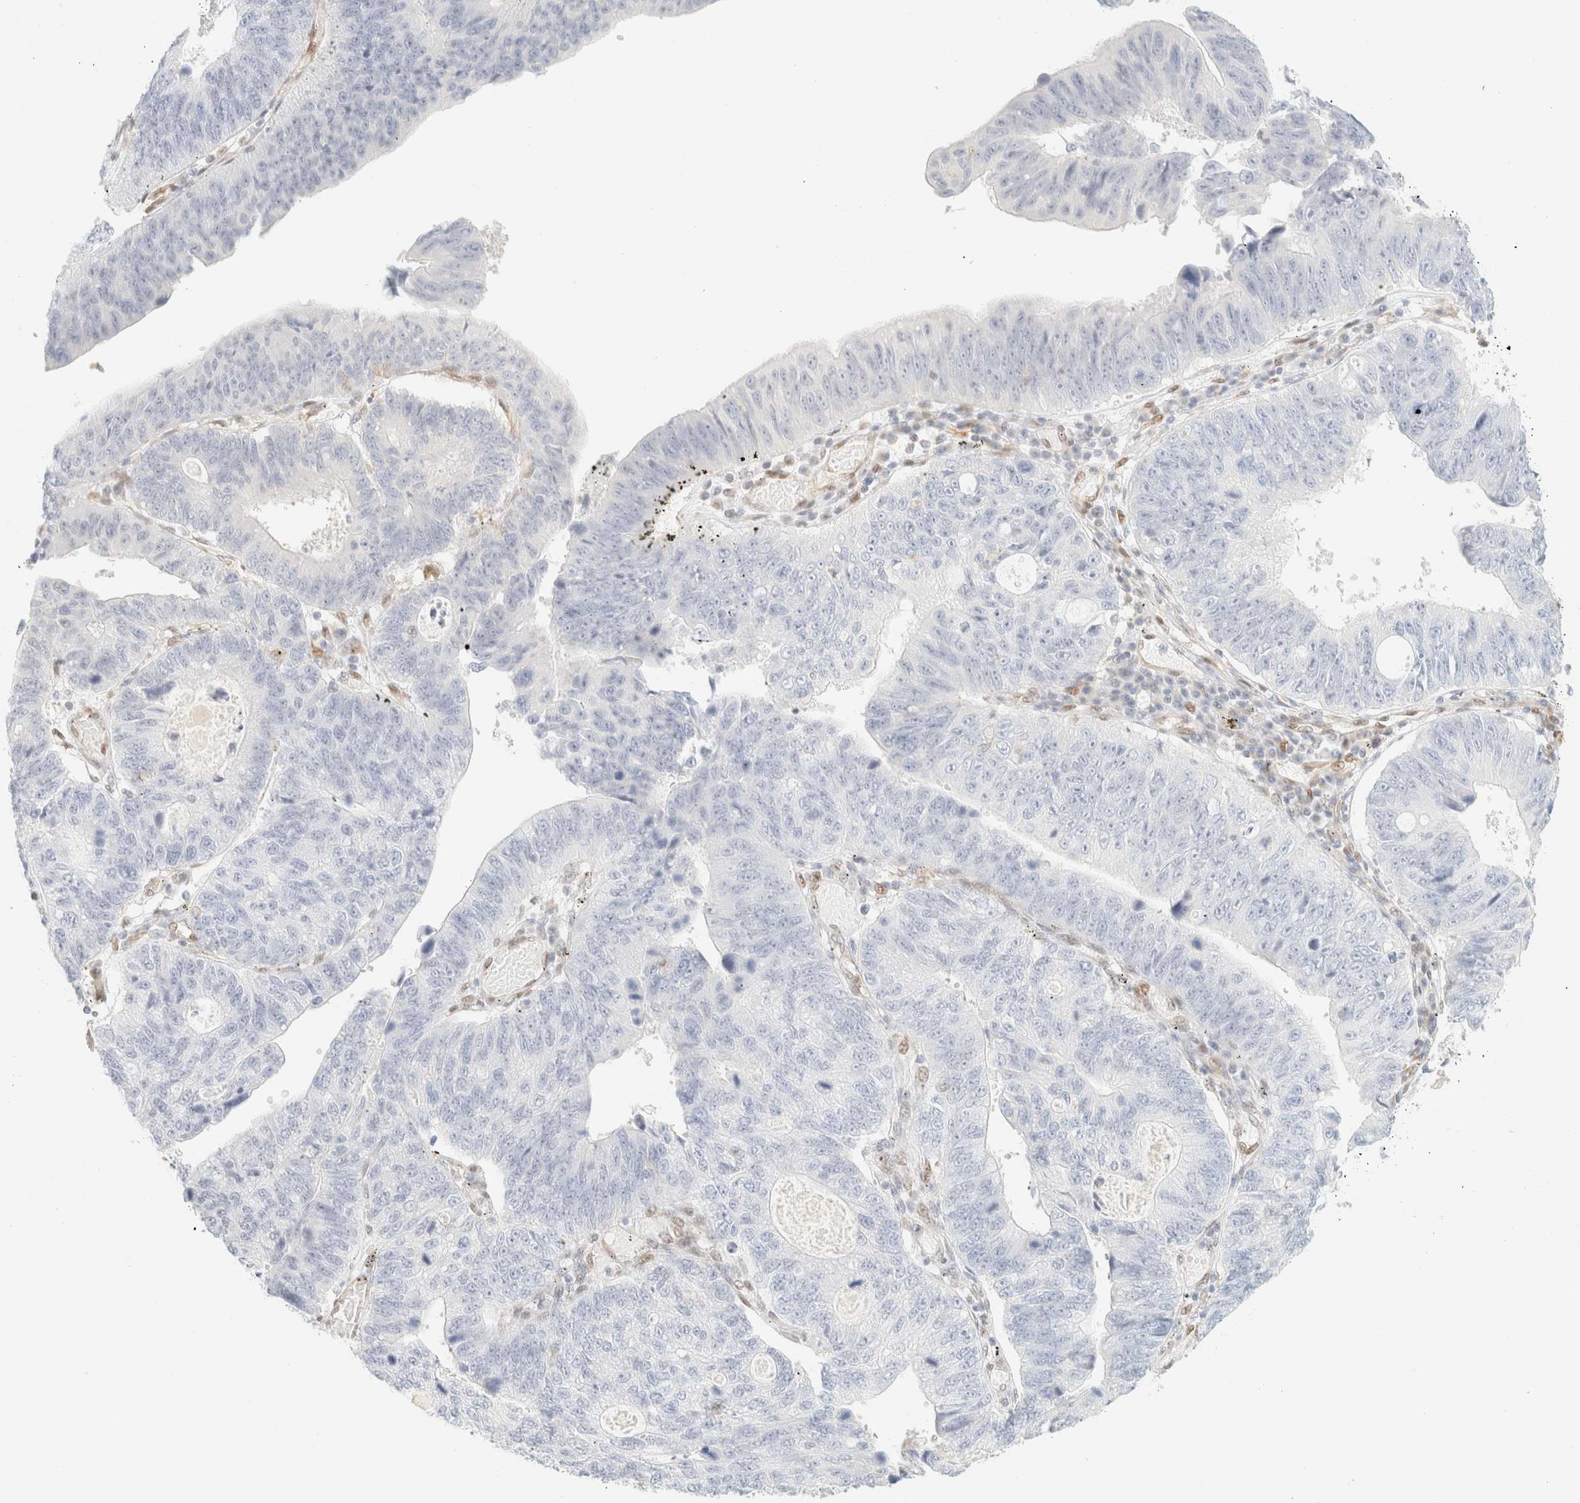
{"staining": {"intensity": "negative", "quantity": "none", "location": "none"}, "tissue": "stomach cancer", "cell_type": "Tumor cells", "image_type": "cancer", "snomed": [{"axis": "morphology", "description": "Adenocarcinoma, NOS"}, {"axis": "topography", "description": "Stomach"}], "caption": "Immunohistochemistry photomicrograph of neoplastic tissue: human adenocarcinoma (stomach) stained with DAB (3,3'-diaminobenzidine) demonstrates no significant protein positivity in tumor cells.", "gene": "ZSCAN18", "patient": {"sex": "male", "age": 59}}